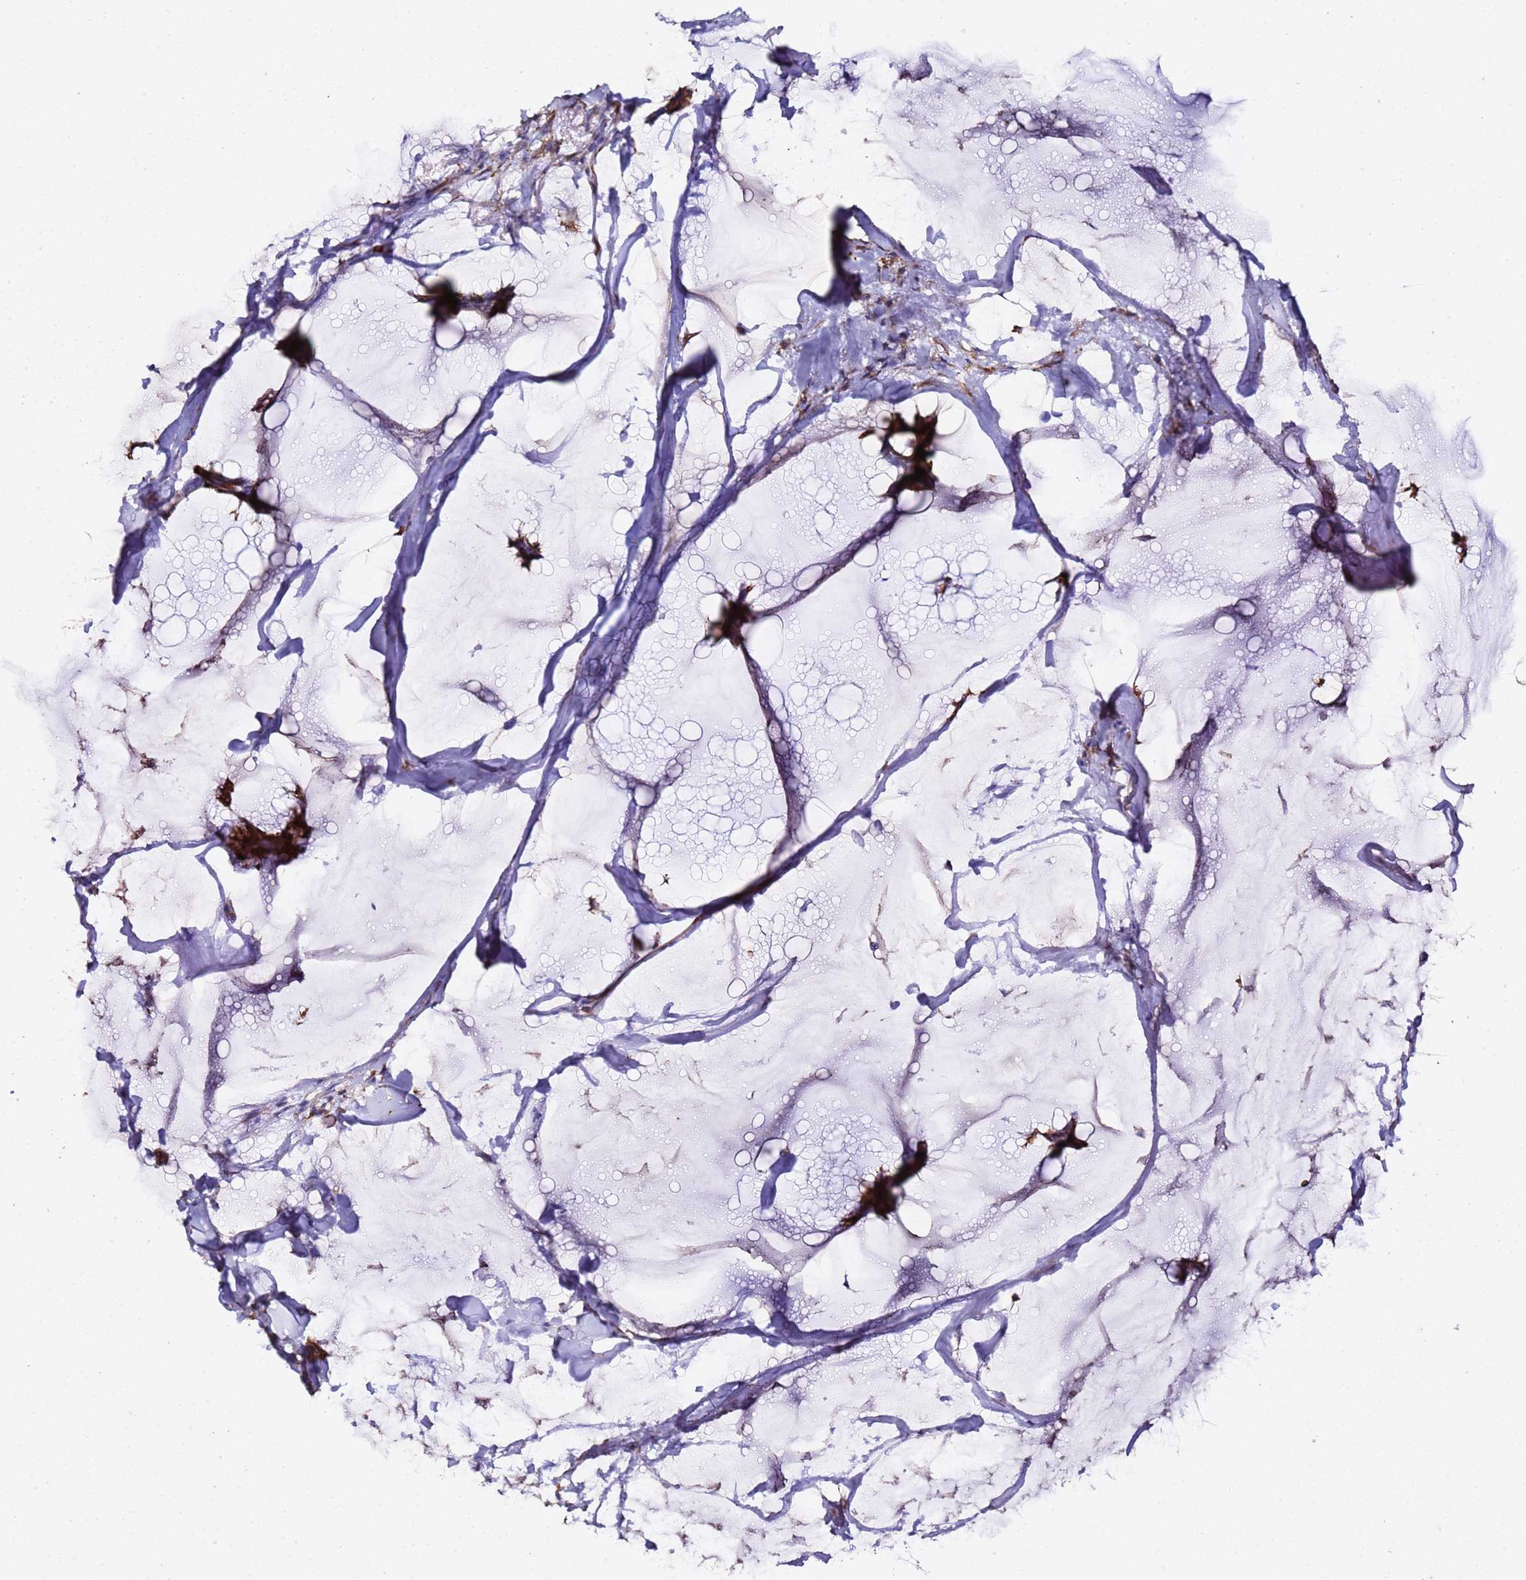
{"staining": {"intensity": "strong", "quantity": ">75%", "location": "cytoplasmic/membranous"}, "tissue": "breast cancer", "cell_type": "Tumor cells", "image_type": "cancer", "snomed": [{"axis": "morphology", "description": "Duct carcinoma"}, {"axis": "topography", "description": "Breast"}], "caption": "Breast cancer (invasive ductal carcinoma) stained with DAB IHC reveals high levels of strong cytoplasmic/membranous expression in about >75% of tumor cells.", "gene": "TPST1", "patient": {"sex": "female", "age": 93}}